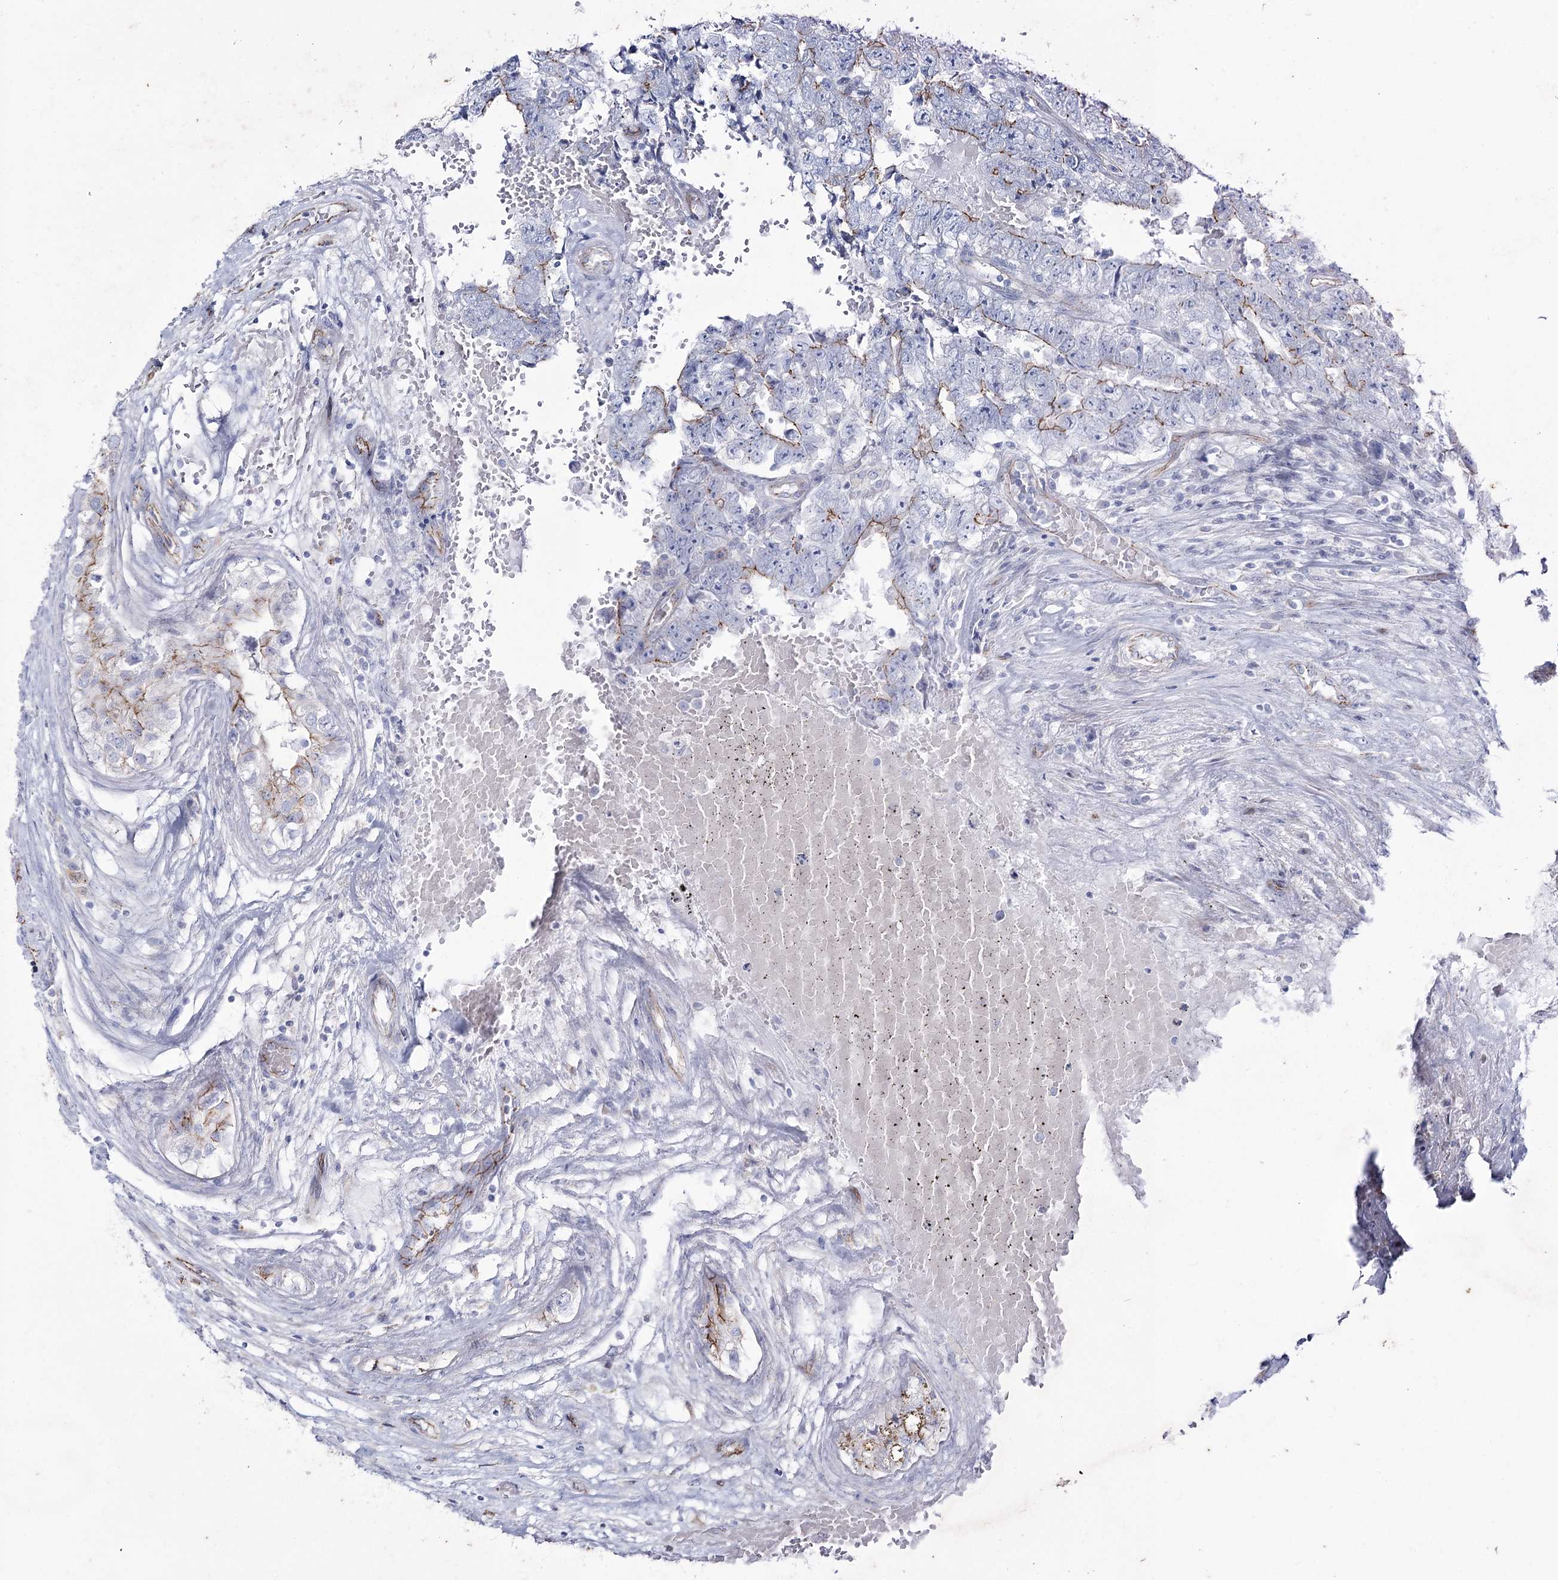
{"staining": {"intensity": "weak", "quantity": "<25%", "location": "cytoplasmic/membranous"}, "tissue": "testis cancer", "cell_type": "Tumor cells", "image_type": "cancer", "snomed": [{"axis": "morphology", "description": "Carcinoma, Embryonal, NOS"}, {"axis": "topography", "description": "Testis"}], "caption": "Photomicrograph shows no protein positivity in tumor cells of testis cancer tissue.", "gene": "LDLRAD3", "patient": {"sex": "male", "age": 25}}